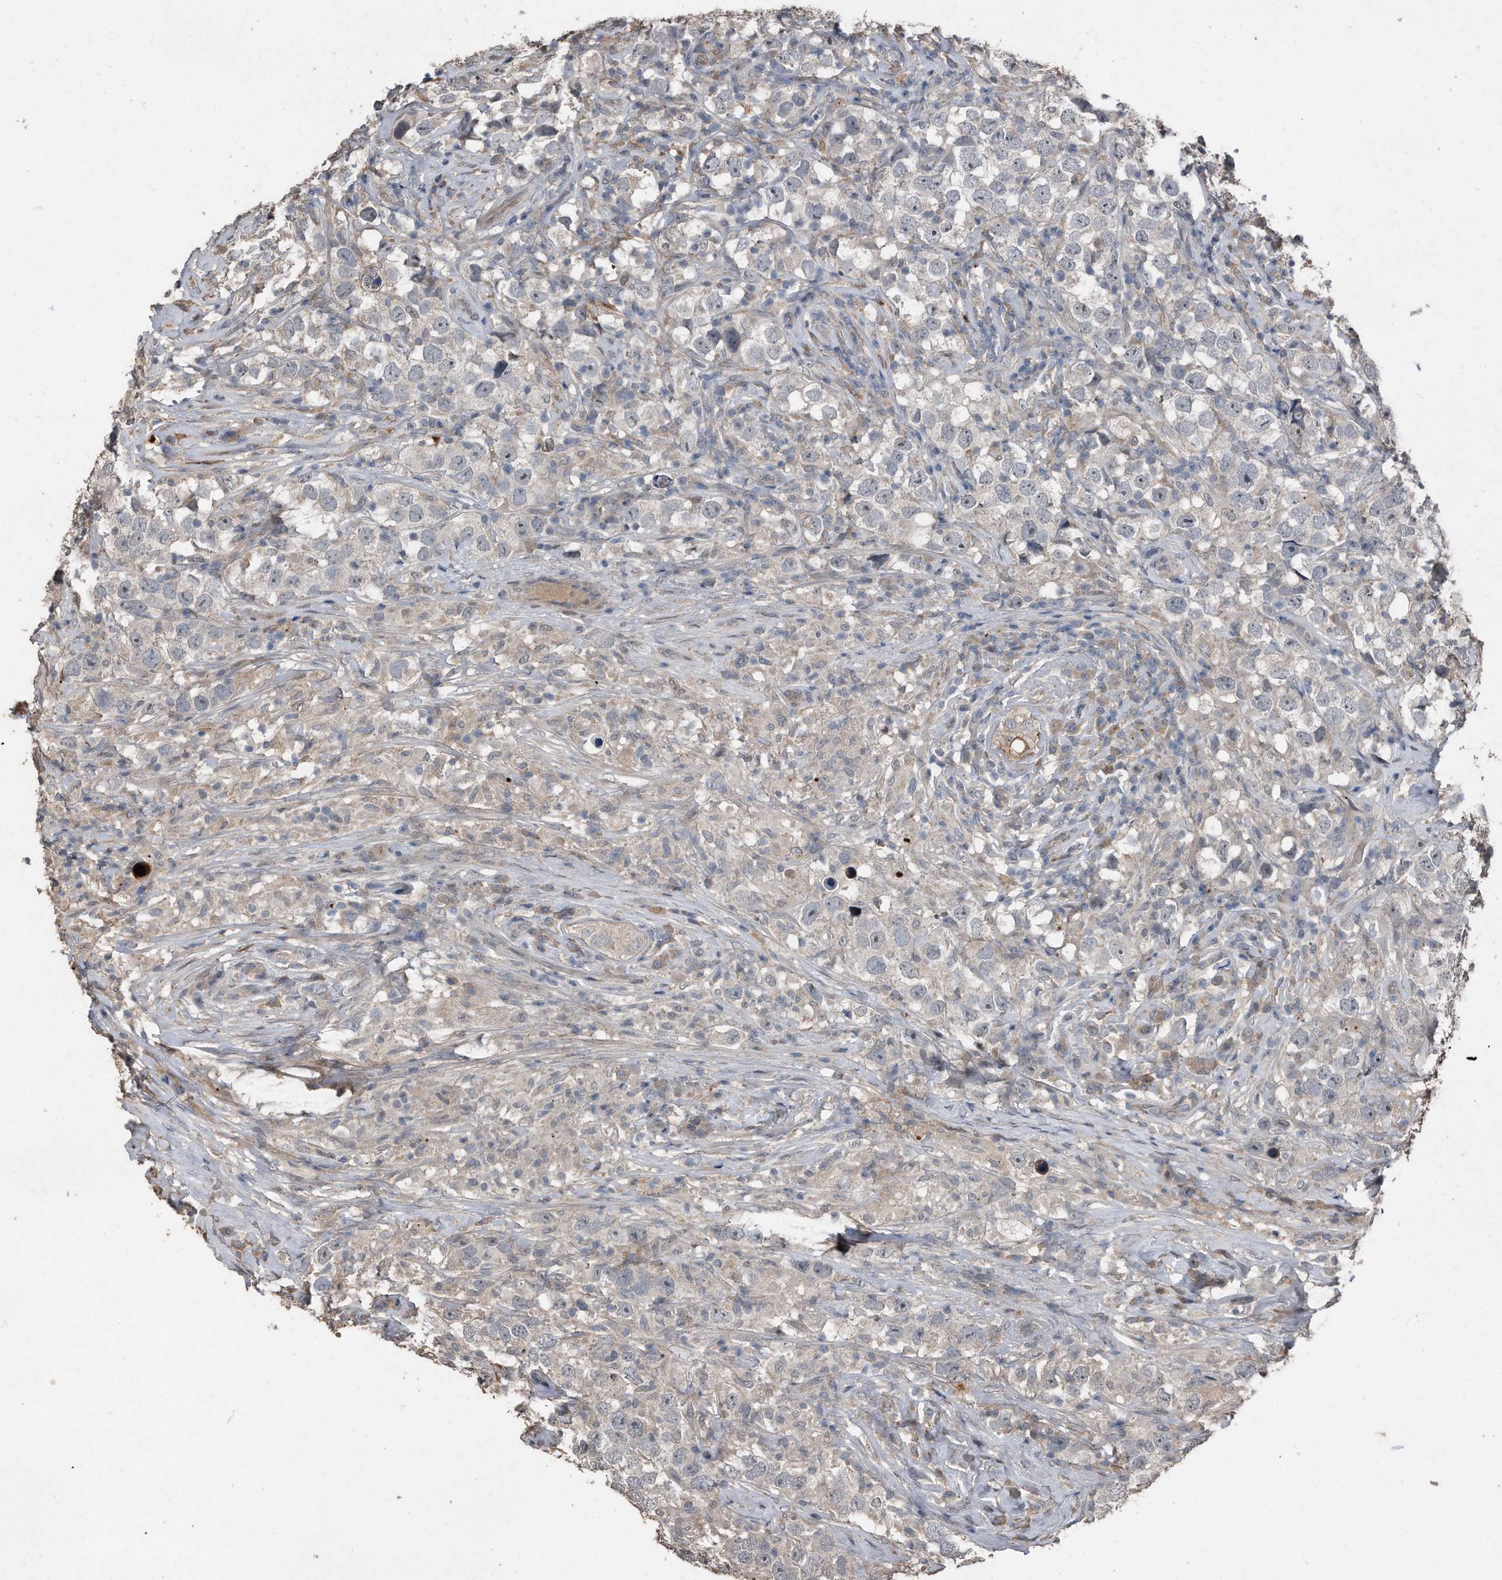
{"staining": {"intensity": "negative", "quantity": "none", "location": "none"}, "tissue": "testis cancer", "cell_type": "Tumor cells", "image_type": "cancer", "snomed": [{"axis": "morphology", "description": "Seminoma, NOS"}, {"axis": "topography", "description": "Testis"}], "caption": "Tumor cells are negative for brown protein staining in seminoma (testis).", "gene": "ANKRD10", "patient": {"sex": "male", "age": 49}}